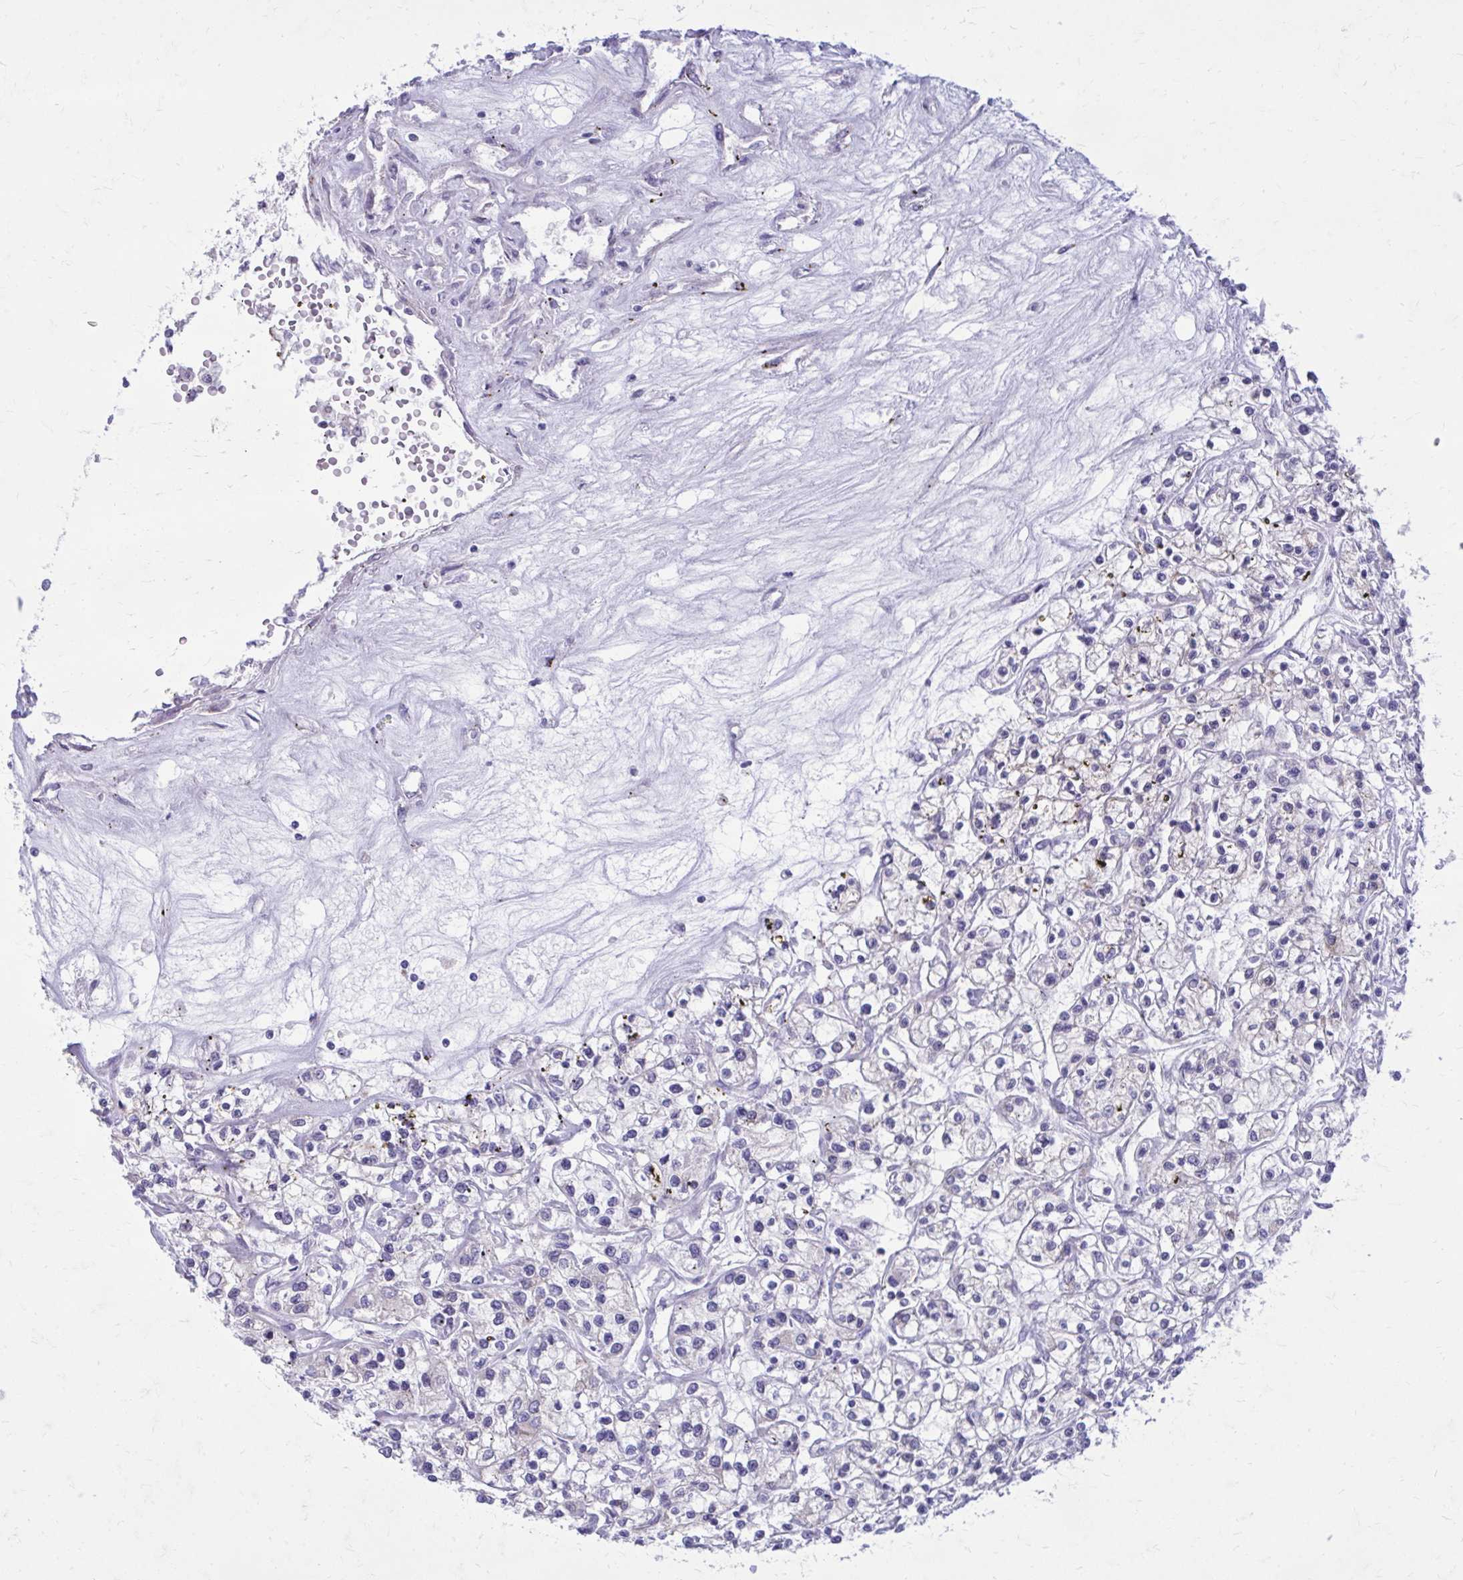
{"staining": {"intensity": "weak", "quantity": "<25%", "location": "cytoplasmic/membranous"}, "tissue": "renal cancer", "cell_type": "Tumor cells", "image_type": "cancer", "snomed": [{"axis": "morphology", "description": "Adenocarcinoma, NOS"}, {"axis": "topography", "description": "Kidney"}], "caption": "Immunohistochemistry of renal cancer (adenocarcinoma) exhibits no expression in tumor cells. (DAB immunohistochemistry (IHC) visualized using brightfield microscopy, high magnification).", "gene": "GIGYF2", "patient": {"sex": "female", "age": 59}}